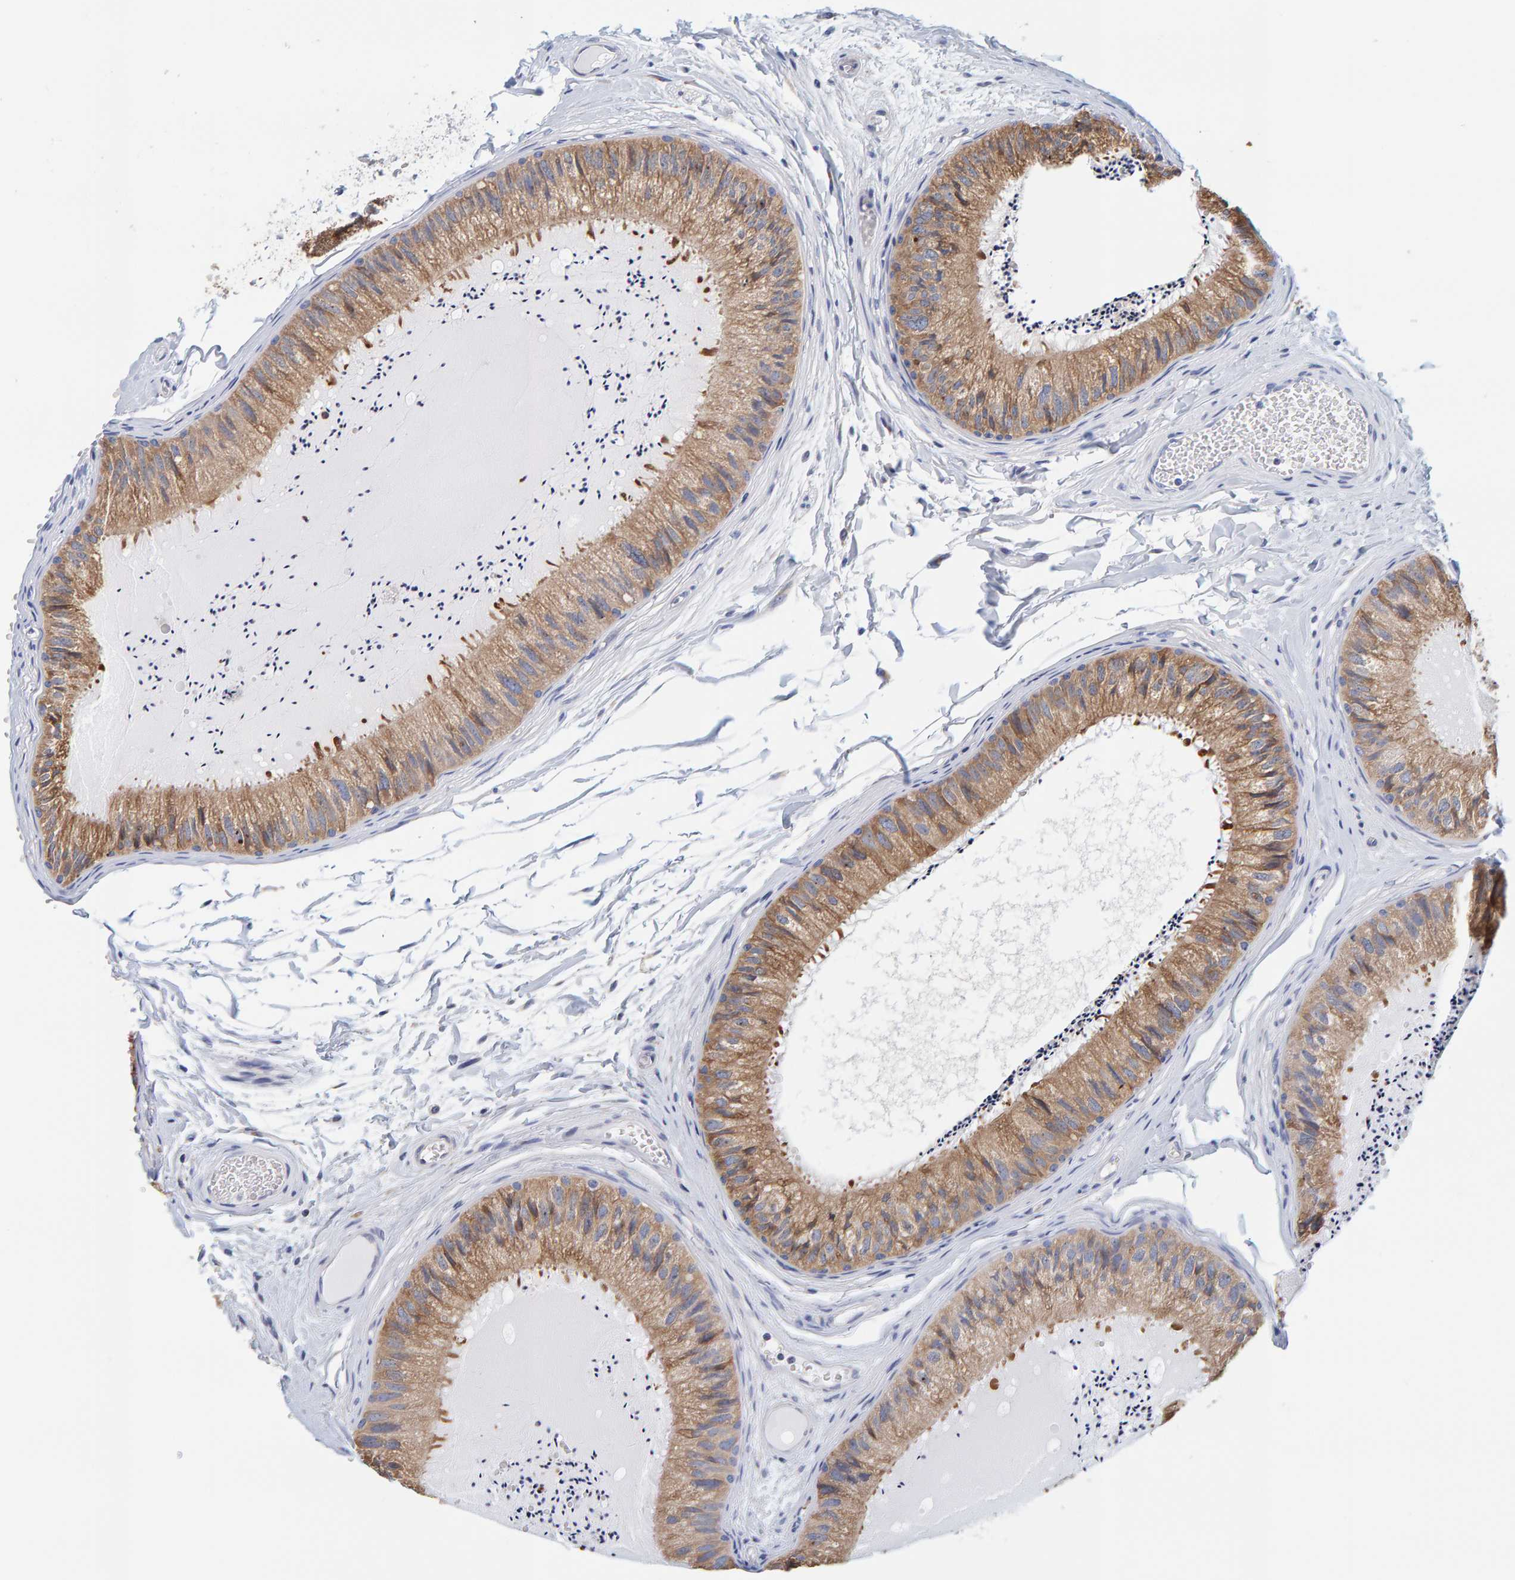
{"staining": {"intensity": "moderate", "quantity": ">75%", "location": "cytoplasmic/membranous"}, "tissue": "epididymis", "cell_type": "Glandular cells", "image_type": "normal", "snomed": [{"axis": "morphology", "description": "Normal tissue, NOS"}, {"axis": "topography", "description": "Epididymis"}], "caption": "Brown immunohistochemical staining in normal epididymis reveals moderate cytoplasmic/membranous staining in approximately >75% of glandular cells.", "gene": "SGPL1", "patient": {"sex": "male", "age": 31}}